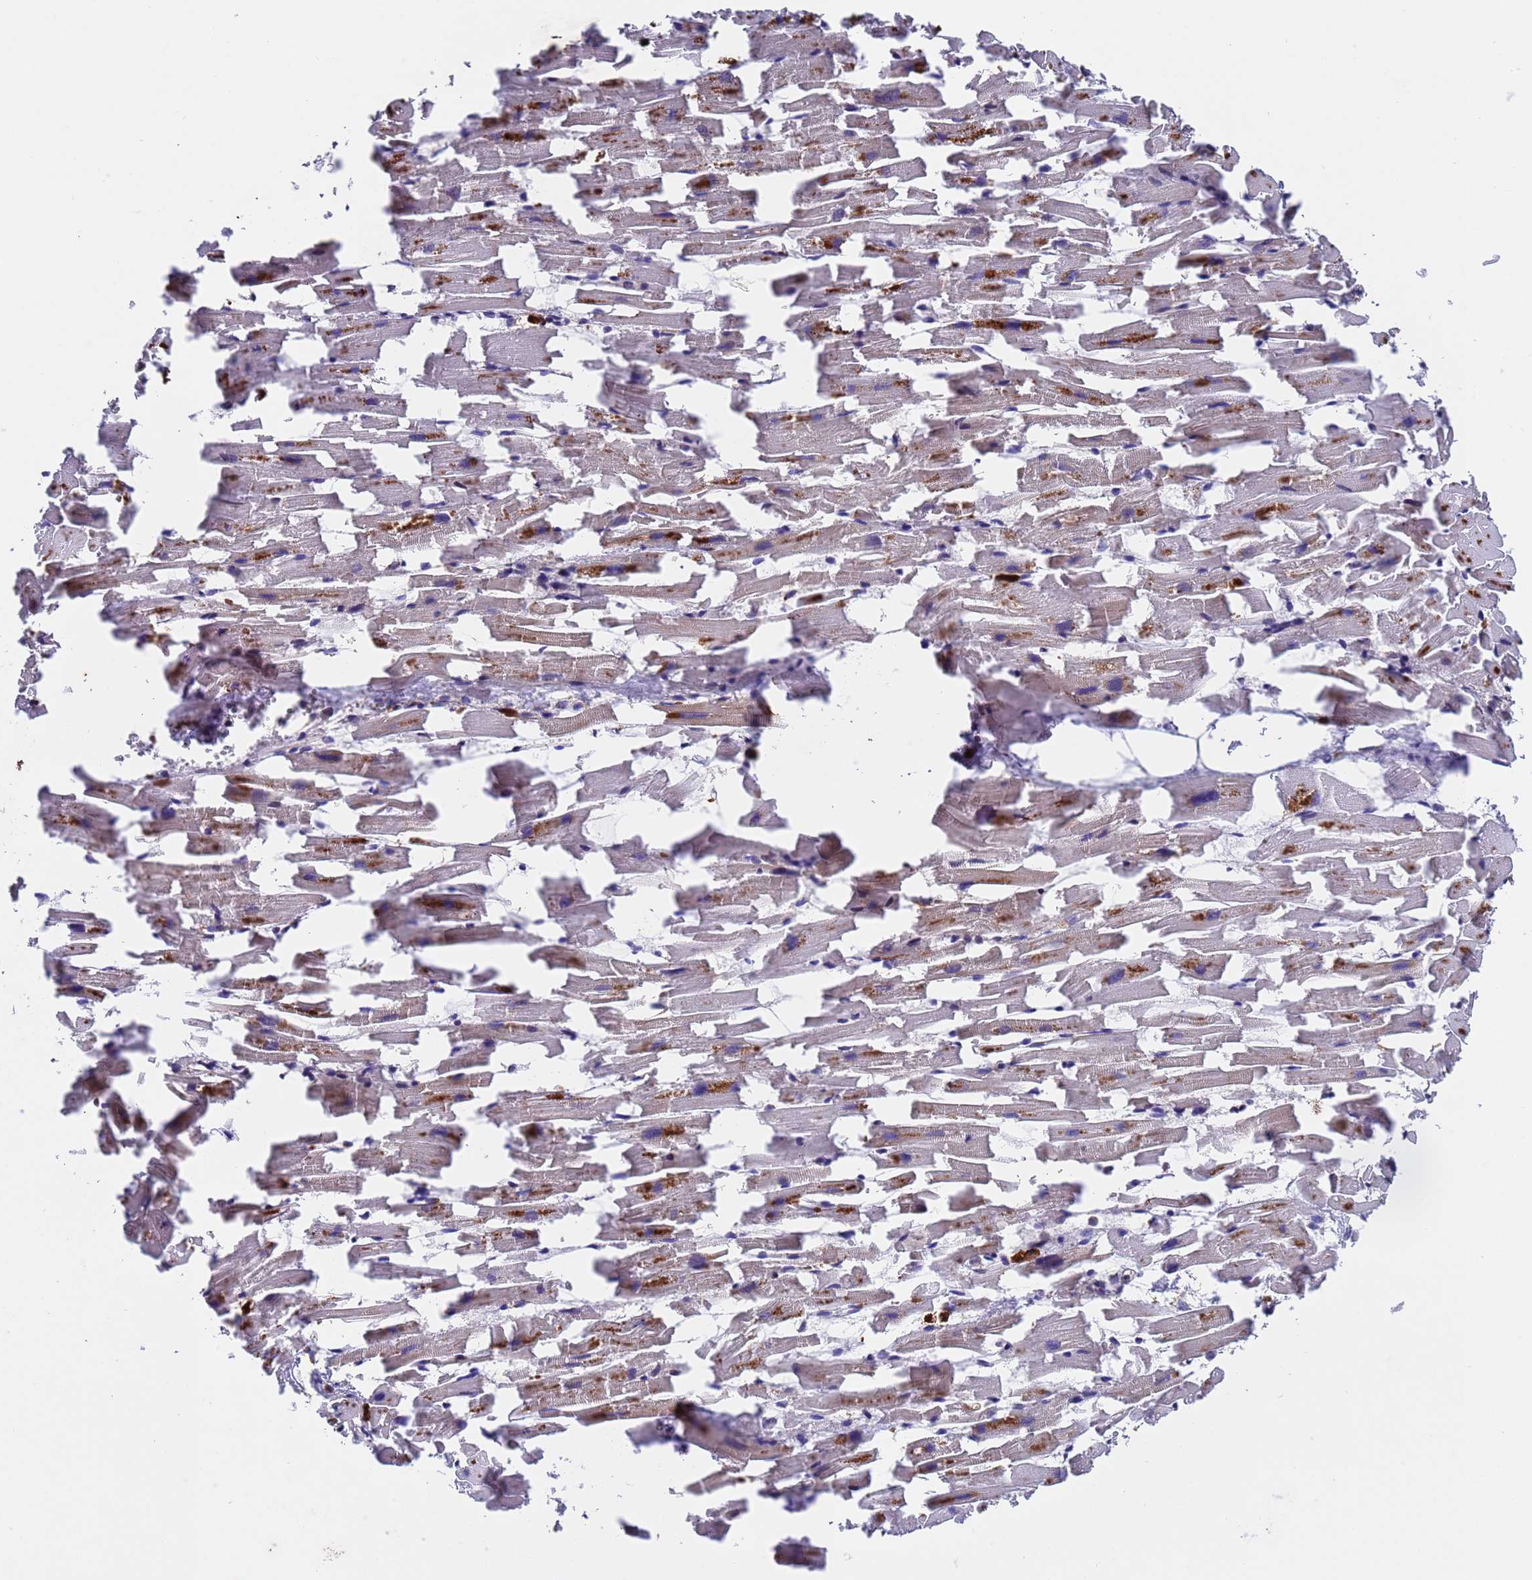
{"staining": {"intensity": "moderate", "quantity": "25%-75%", "location": "cytoplasmic/membranous"}, "tissue": "heart muscle", "cell_type": "Cardiomyocytes", "image_type": "normal", "snomed": [{"axis": "morphology", "description": "Normal tissue, NOS"}, {"axis": "topography", "description": "Heart"}], "caption": "IHC (DAB (3,3'-diaminobenzidine)) staining of benign human heart muscle exhibits moderate cytoplasmic/membranous protein expression in approximately 25%-75% of cardiomyocytes. (DAB (3,3'-diaminobenzidine) = brown stain, brightfield microscopy at high magnification).", "gene": "TSR3", "patient": {"sex": "female", "age": 64}}